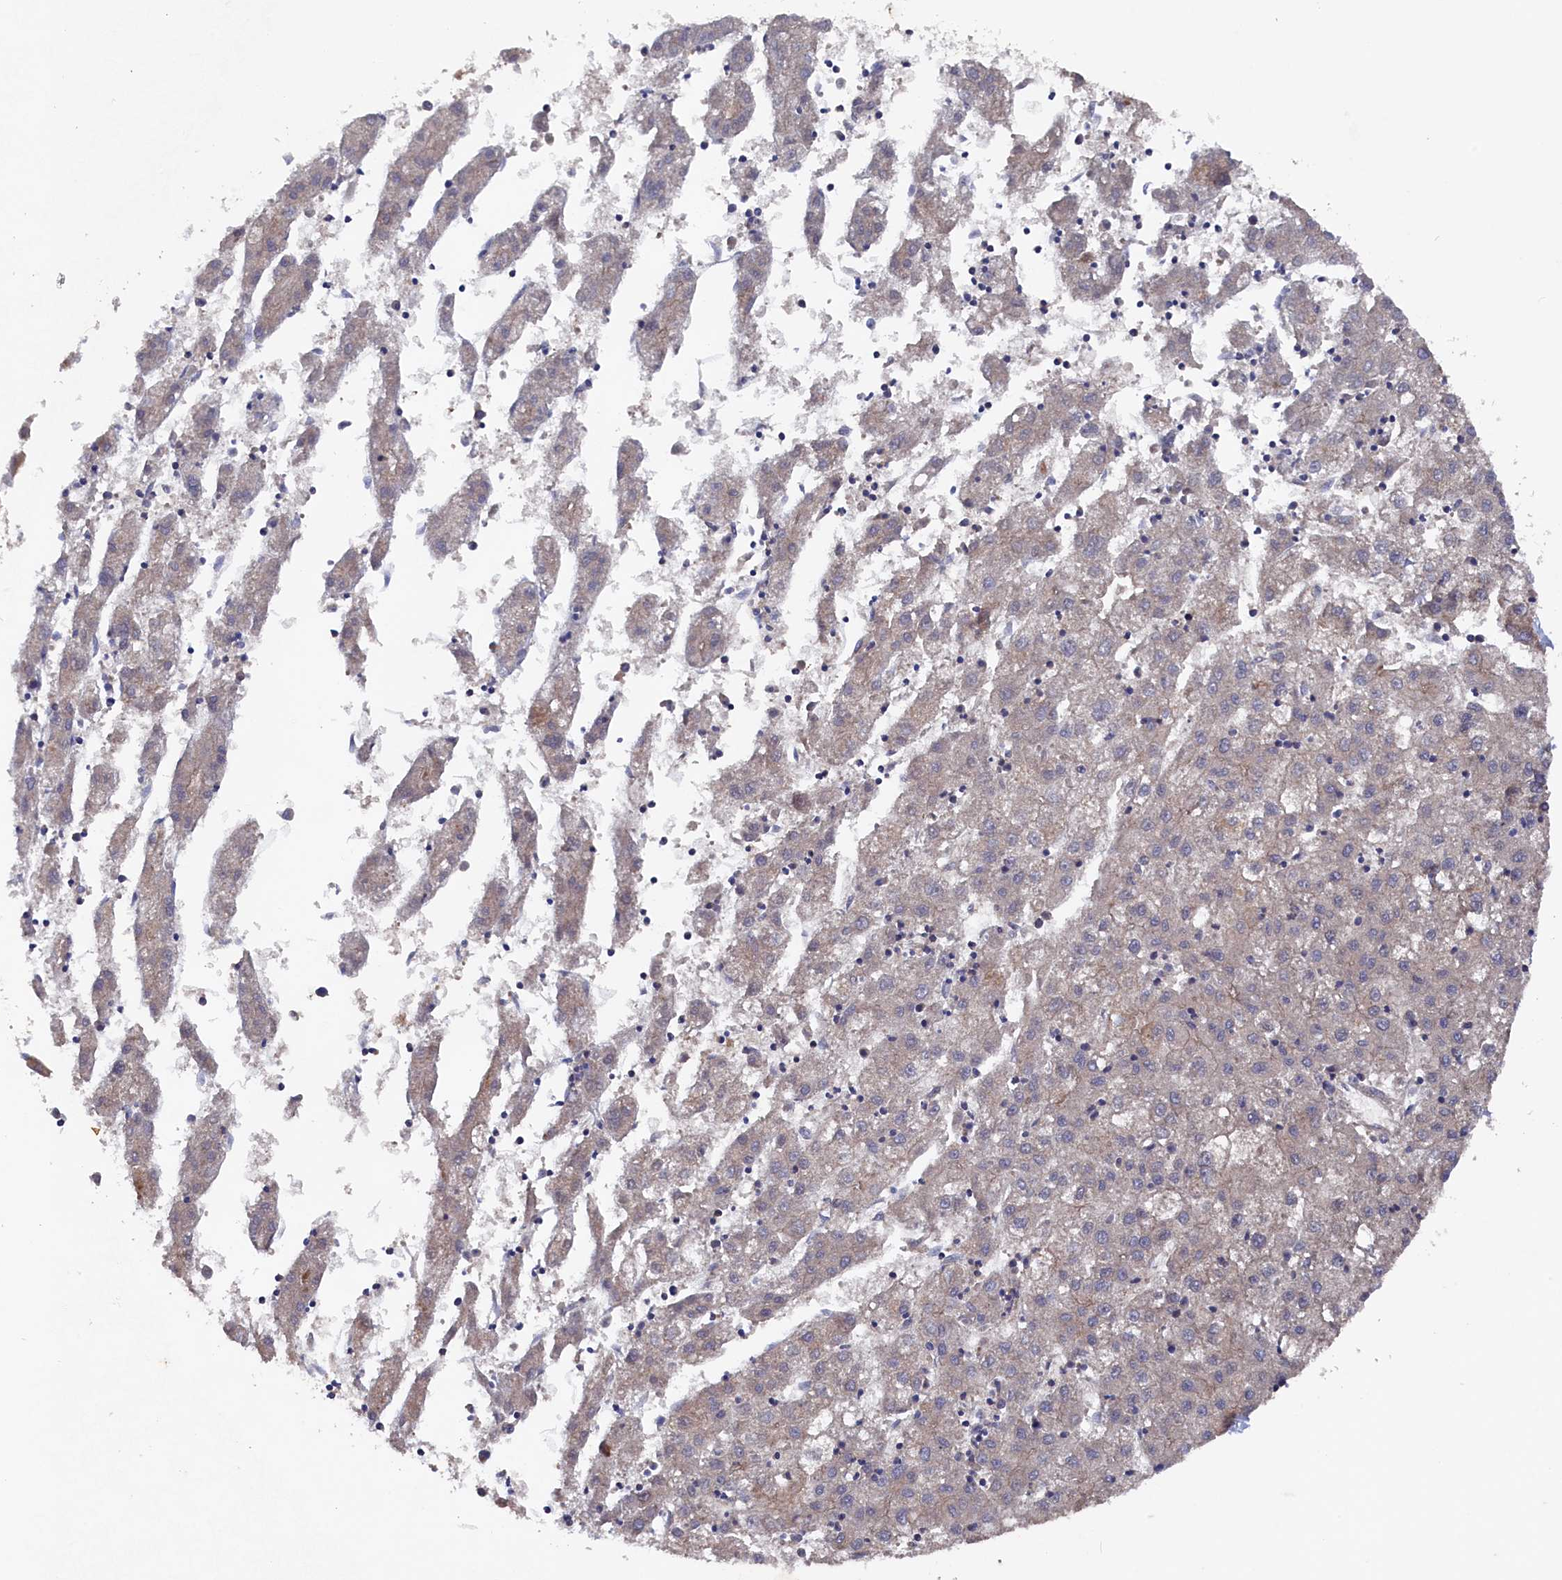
{"staining": {"intensity": "negative", "quantity": "none", "location": "none"}, "tissue": "liver cancer", "cell_type": "Tumor cells", "image_type": "cancer", "snomed": [{"axis": "morphology", "description": "Carcinoma, Hepatocellular, NOS"}, {"axis": "topography", "description": "Liver"}], "caption": "The image reveals no staining of tumor cells in hepatocellular carcinoma (liver).", "gene": "TMC5", "patient": {"sex": "male", "age": 72}}